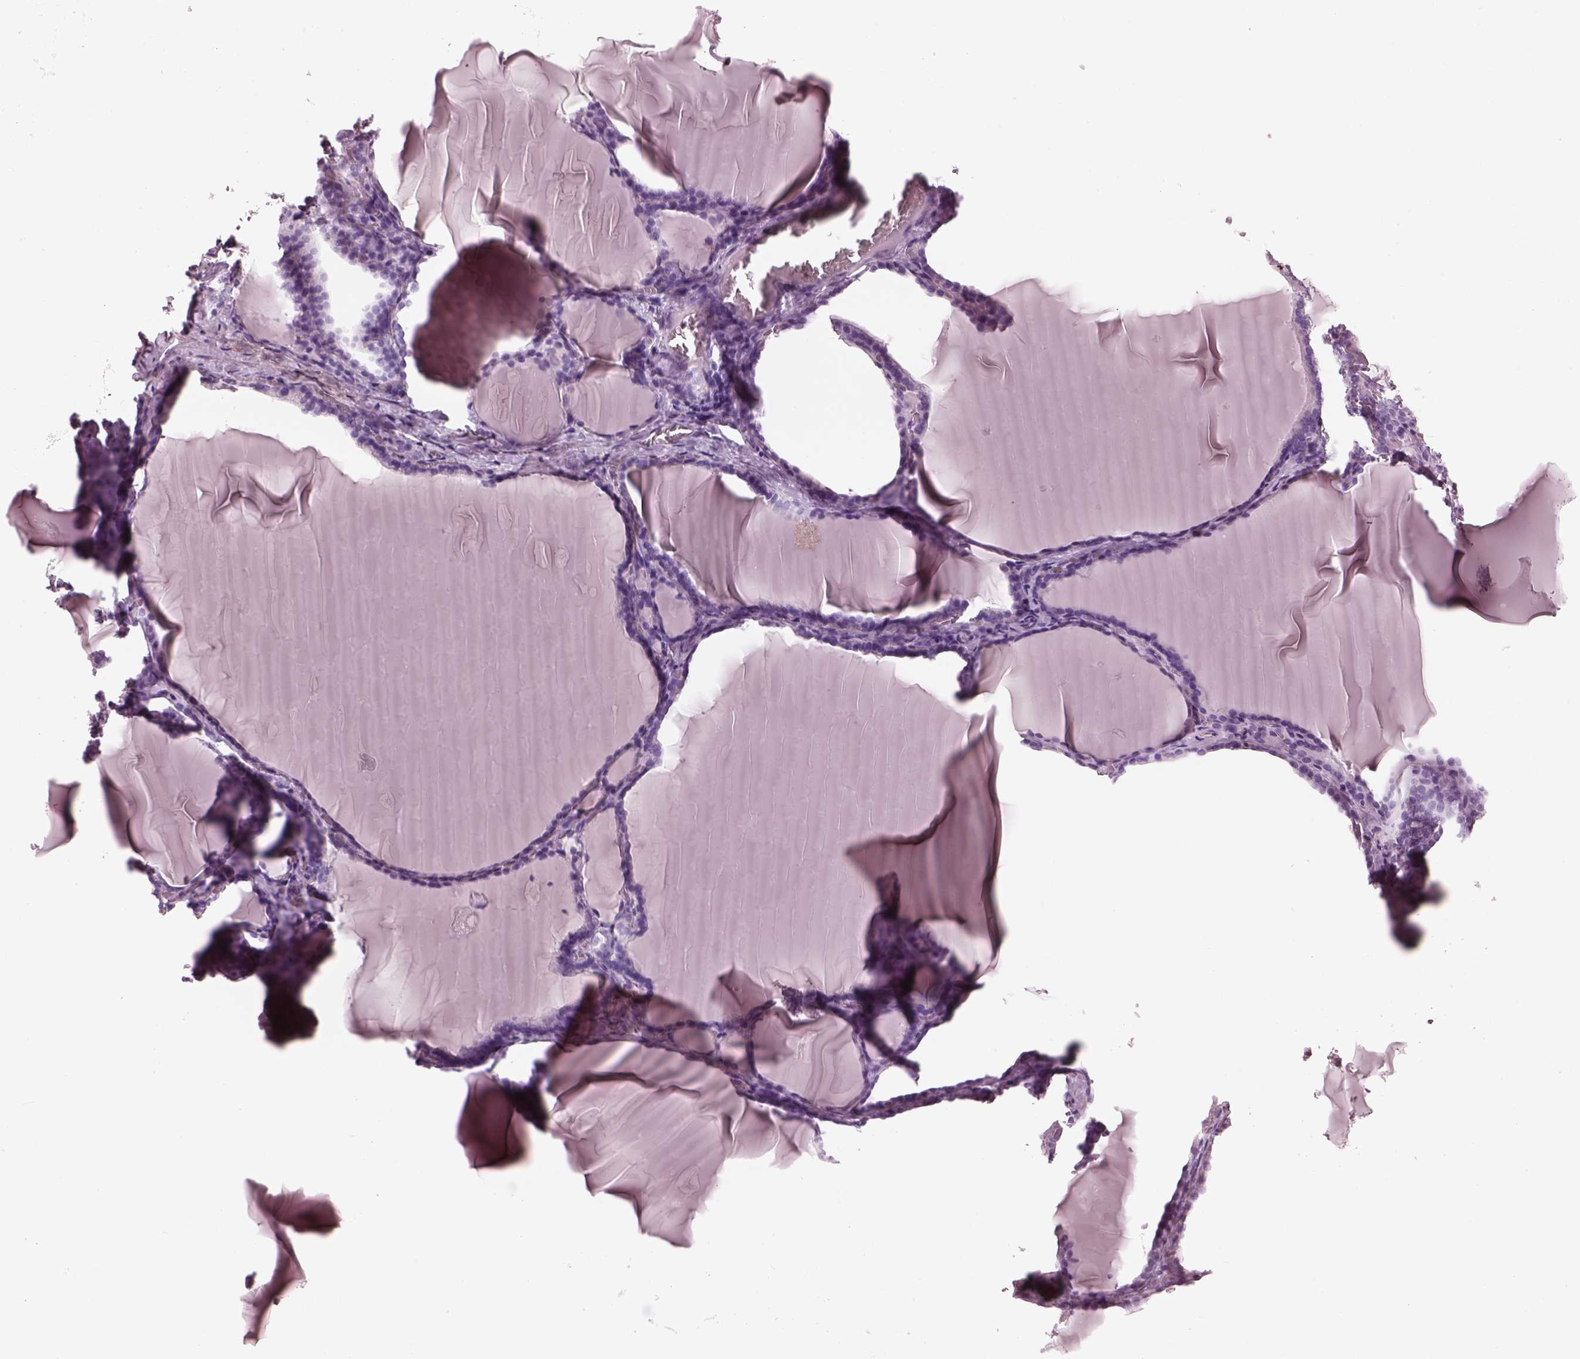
{"staining": {"intensity": "negative", "quantity": "none", "location": "none"}, "tissue": "thyroid gland", "cell_type": "Glandular cells", "image_type": "normal", "snomed": [{"axis": "morphology", "description": "Normal tissue, NOS"}, {"axis": "morphology", "description": "Hyperplasia, NOS"}, {"axis": "topography", "description": "Thyroid gland"}], "caption": "This is an IHC histopathology image of normal human thyroid gland. There is no expression in glandular cells.", "gene": "FABP9", "patient": {"sex": "female", "age": 27}}